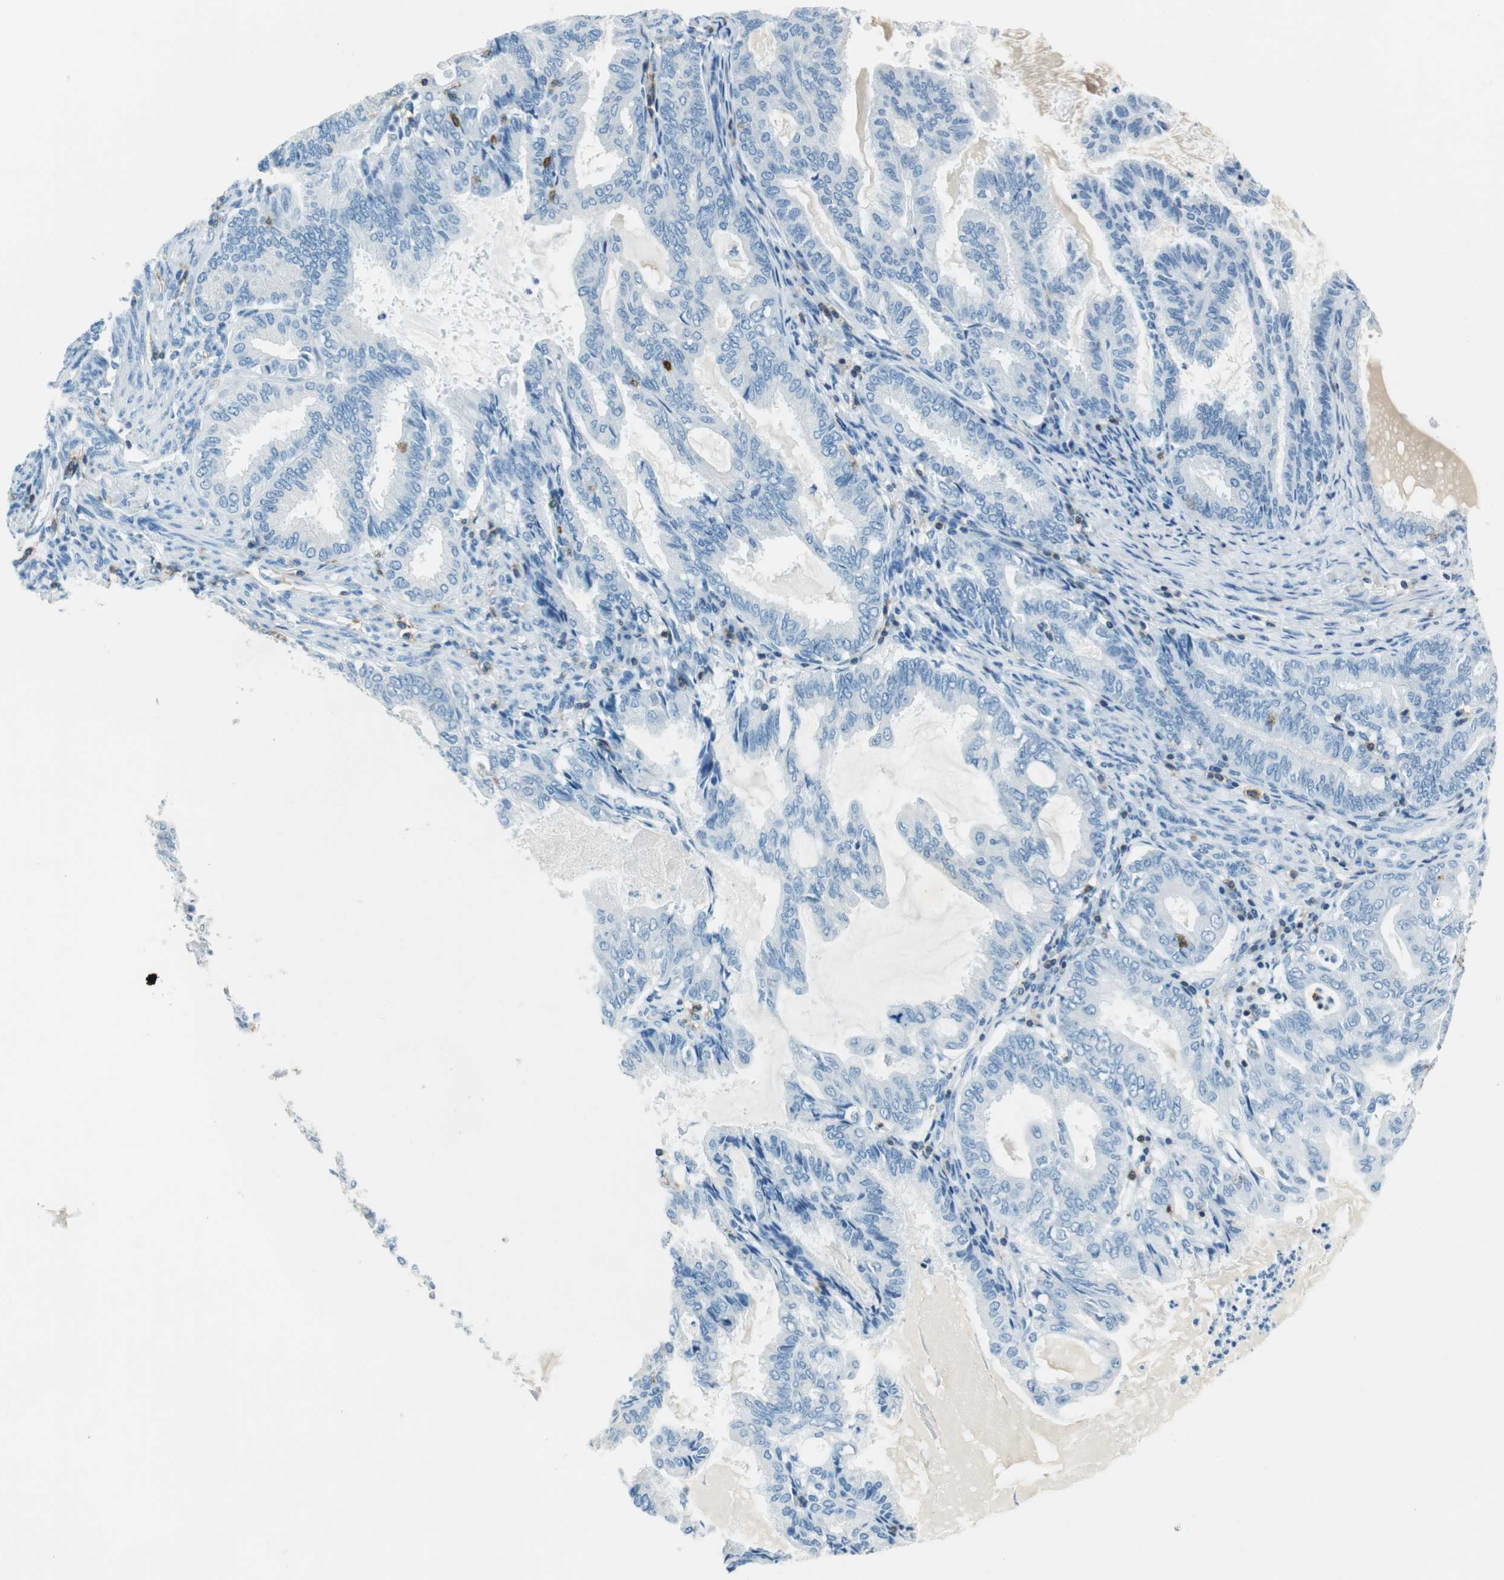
{"staining": {"intensity": "negative", "quantity": "none", "location": "none"}, "tissue": "endometrial cancer", "cell_type": "Tumor cells", "image_type": "cancer", "snomed": [{"axis": "morphology", "description": "Adenocarcinoma, NOS"}, {"axis": "topography", "description": "Endometrium"}], "caption": "Immunohistochemical staining of endometrial adenocarcinoma shows no significant staining in tumor cells.", "gene": "LAT", "patient": {"sex": "female", "age": 86}}